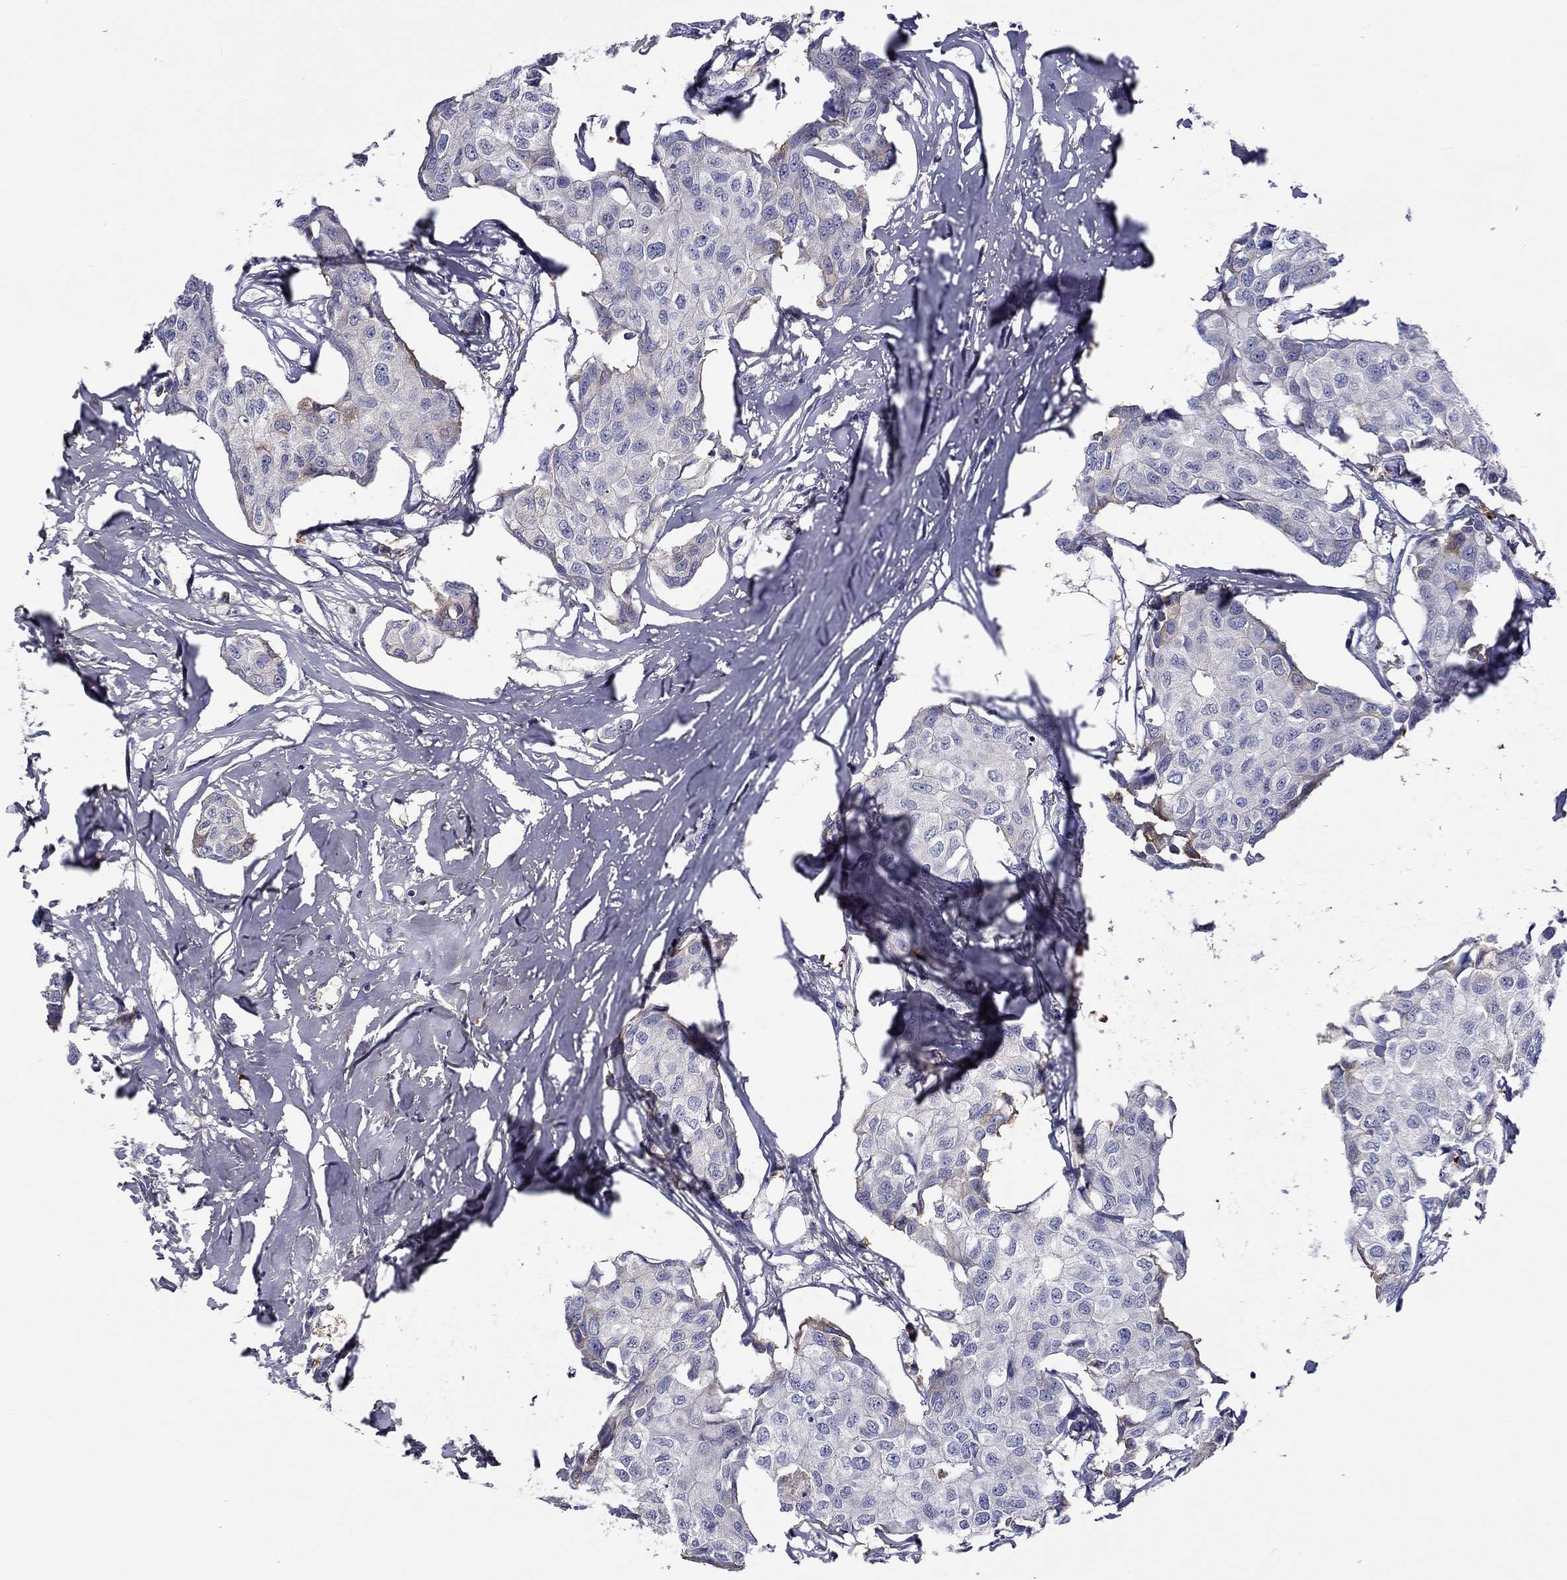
{"staining": {"intensity": "weak", "quantity": "<25%", "location": "cytoplasmic/membranous"}, "tissue": "breast cancer", "cell_type": "Tumor cells", "image_type": "cancer", "snomed": [{"axis": "morphology", "description": "Duct carcinoma"}, {"axis": "topography", "description": "Breast"}], "caption": "Immunohistochemistry (IHC) photomicrograph of neoplastic tissue: human breast cancer stained with DAB (3,3'-diaminobenzidine) demonstrates no significant protein expression in tumor cells.", "gene": "TGFBI", "patient": {"sex": "female", "age": 80}}